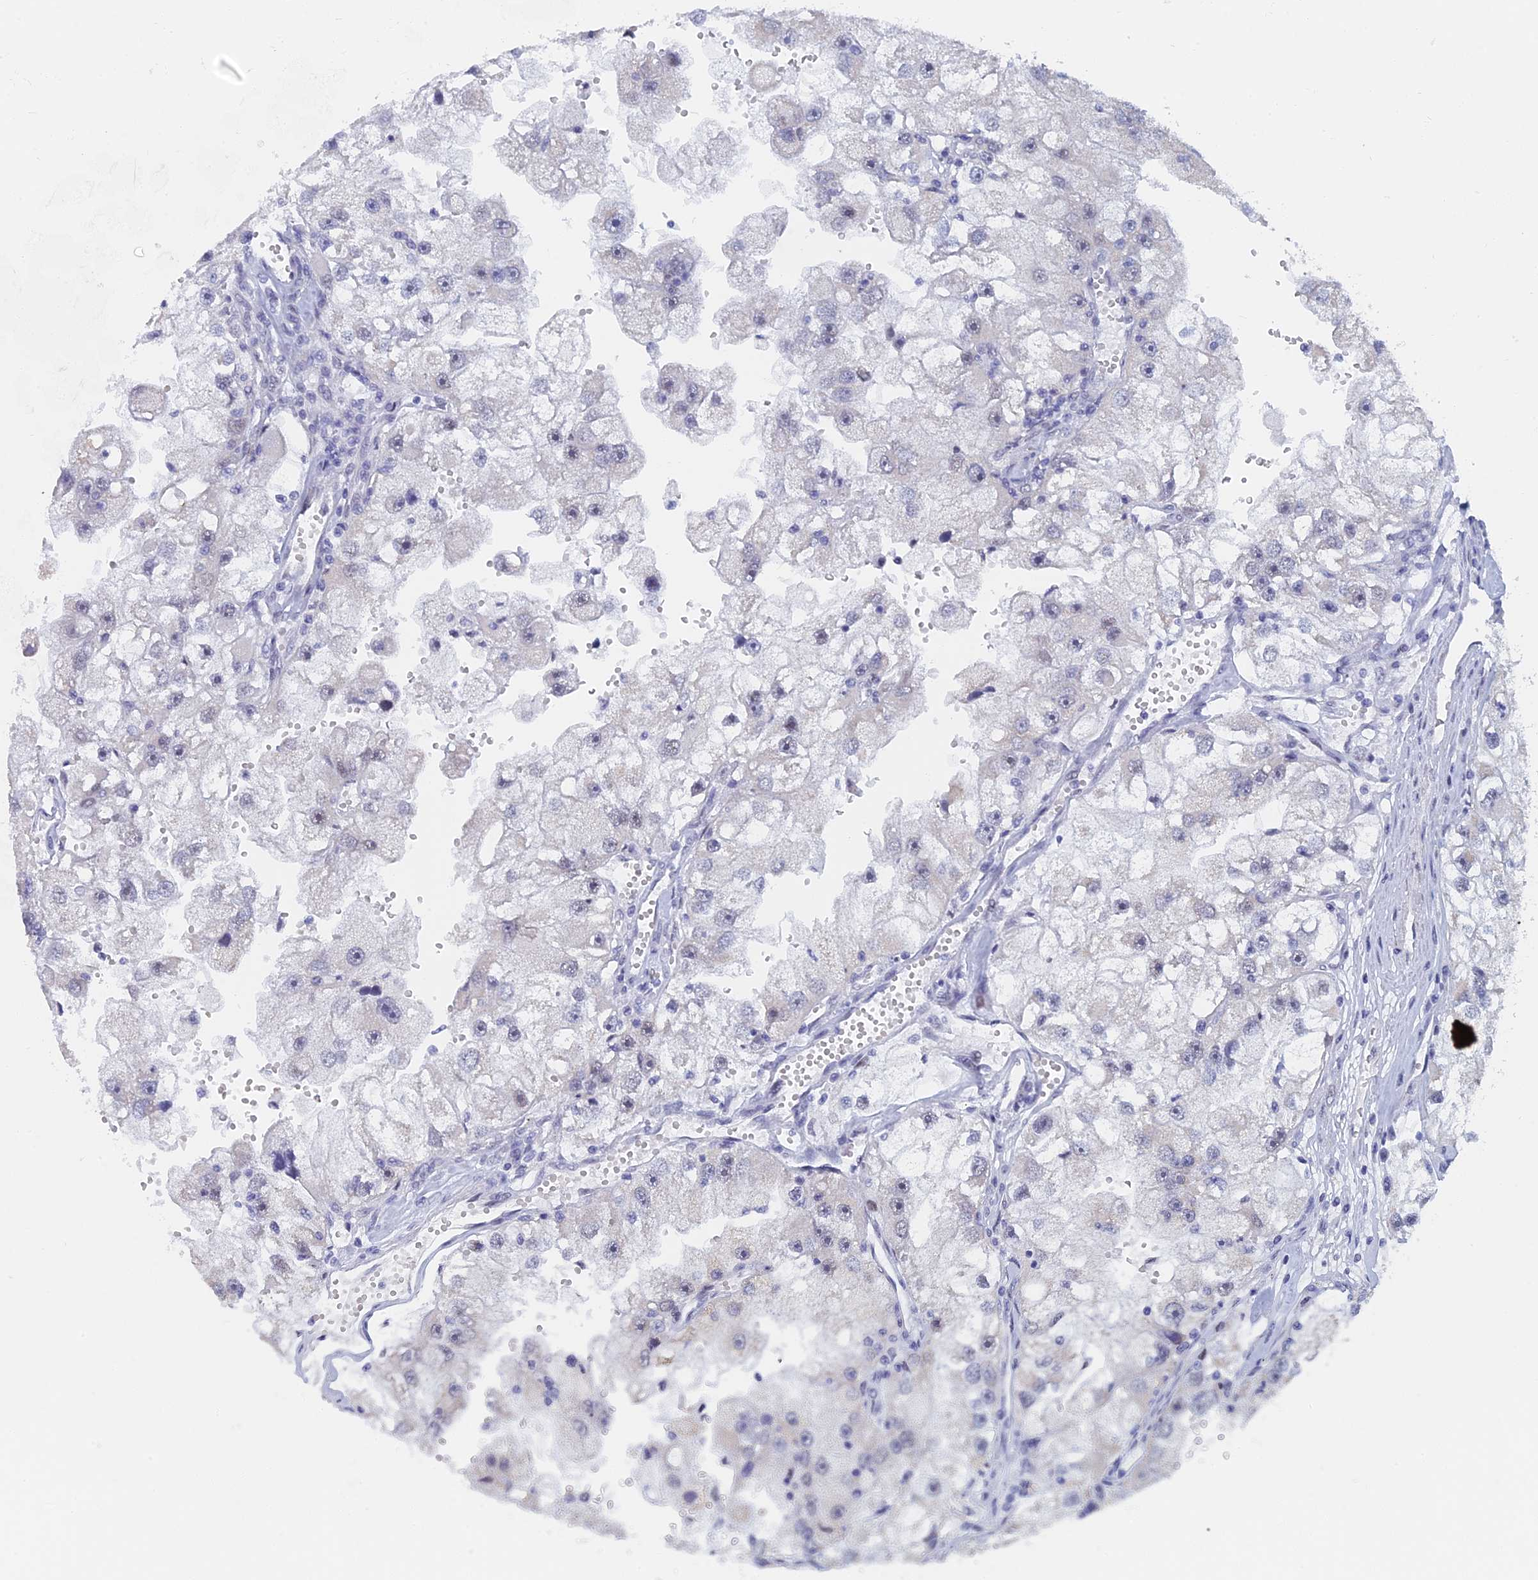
{"staining": {"intensity": "negative", "quantity": "none", "location": "none"}, "tissue": "renal cancer", "cell_type": "Tumor cells", "image_type": "cancer", "snomed": [{"axis": "morphology", "description": "Adenocarcinoma, NOS"}, {"axis": "topography", "description": "Kidney"}], "caption": "Protein analysis of renal cancer displays no significant positivity in tumor cells.", "gene": "GMNC", "patient": {"sex": "male", "age": 63}}